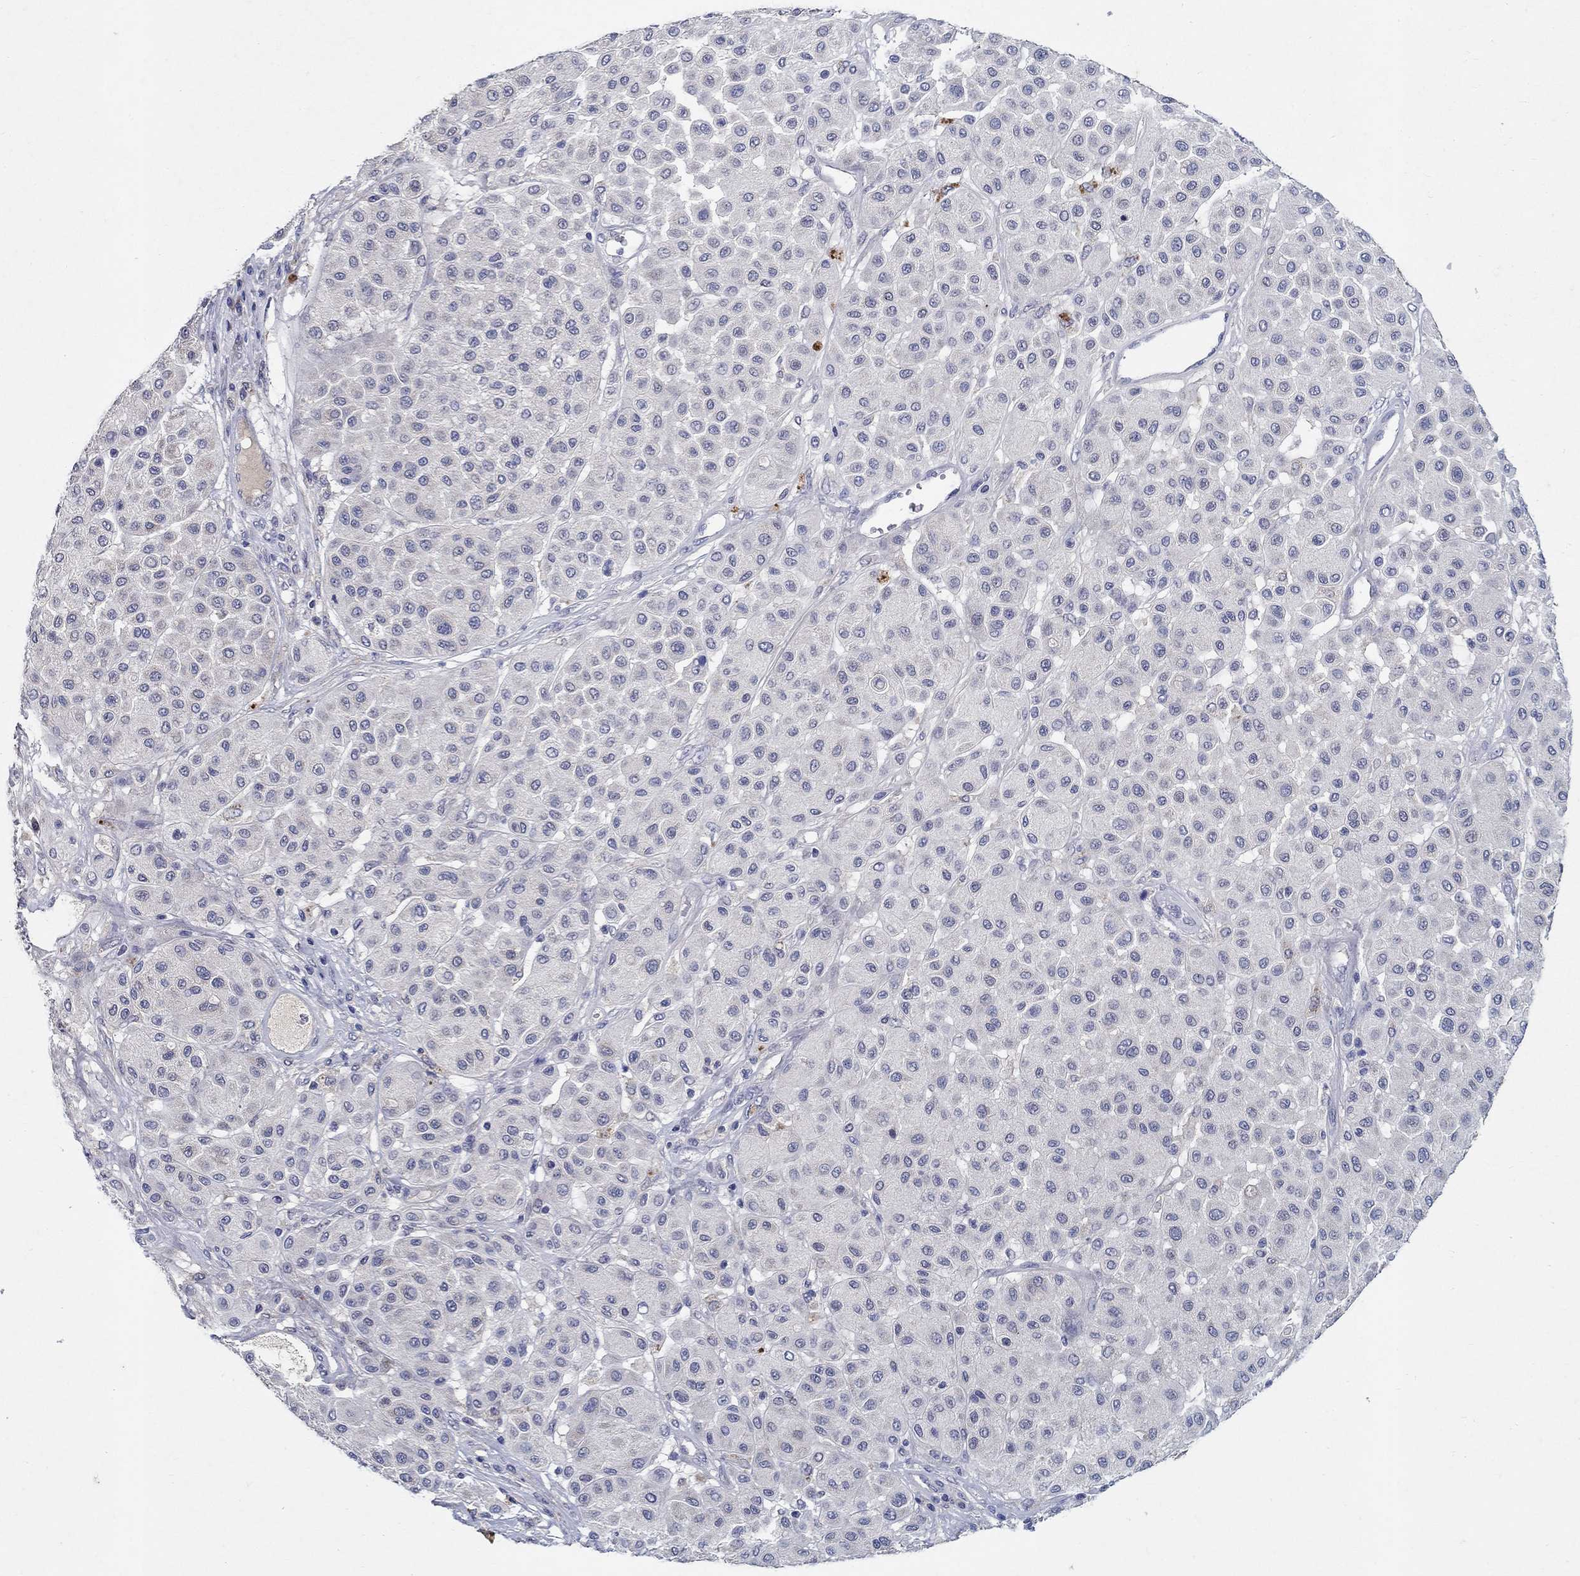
{"staining": {"intensity": "negative", "quantity": "none", "location": "none"}, "tissue": "melanoma", "cell_type": "Tumor cells", "image_type": "cancer", "snomed": [{"axis": "morphology", "description": "Malignant melanoma, Metastatic site"}, {"axis": "topography", "description": "Smooth muscle"}], "caption": "Immunohistochemistry photomicrograph of malignant melanoma (metastatic site) stained for a protein (brown), which reveals no expression in tumor cells.", "gene": "PROZ", "patient": {"sex": "male", "age": 41}}